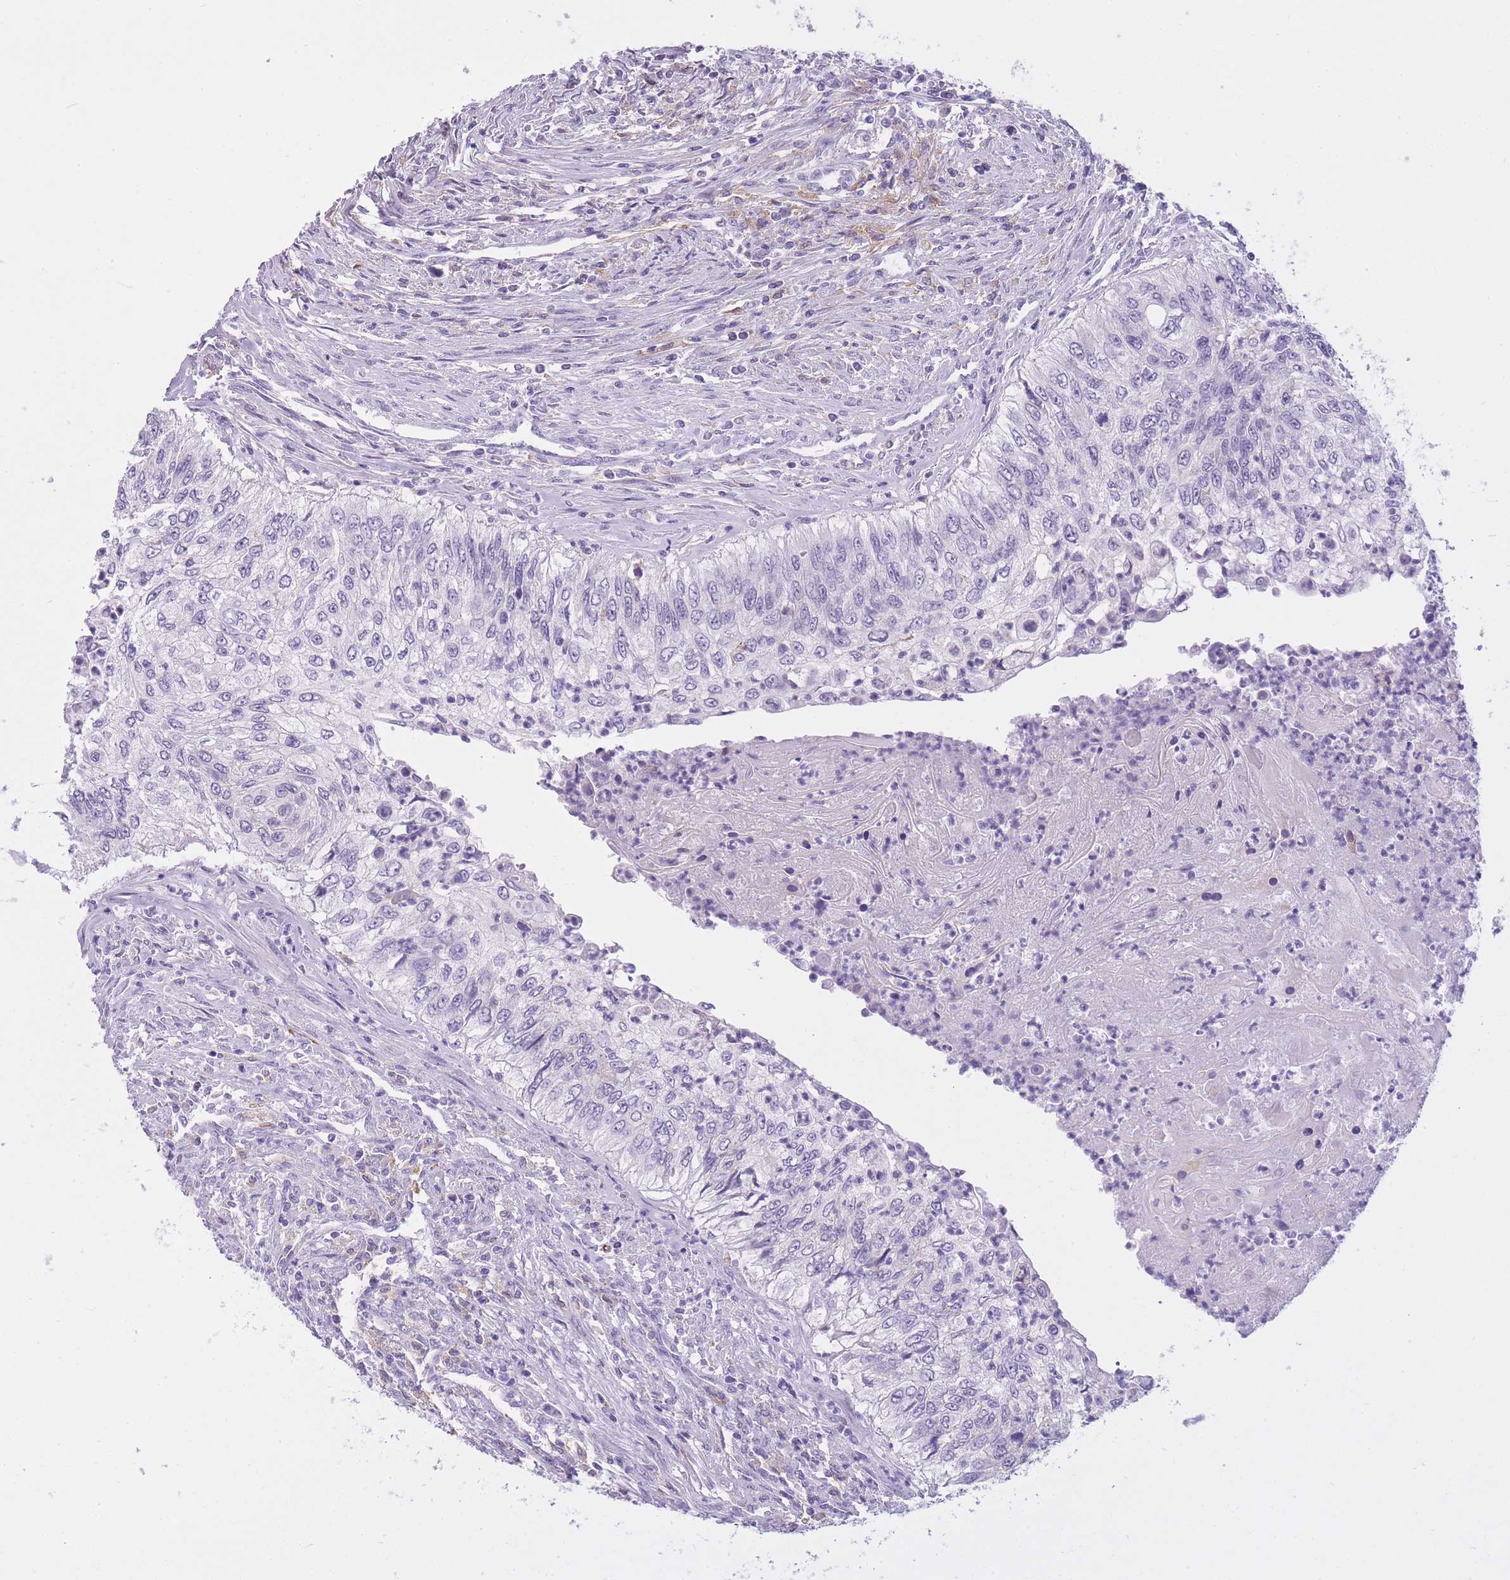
{"staining": {"intensity": "negative", "quantity": "none", "location": "none"}, "tissue": "urothelial cancer", "cell_type": "Tumor cells", "image_type": "cancer", "snomed": [{"axis": "morphology", "description": "Urothelial carcinoma, High grade"}, {"axis": "topography", "description": "Urinary bladder"}], "caption": "Immunohistochemical staining of high-grade urothelial carcinoma shows no significant positivity in tumor cells. (DAB IHC visualized using brightfield microscopy, high magnification).", "gene": "RADX", "patient": {"sex": "female", "age": 60}}